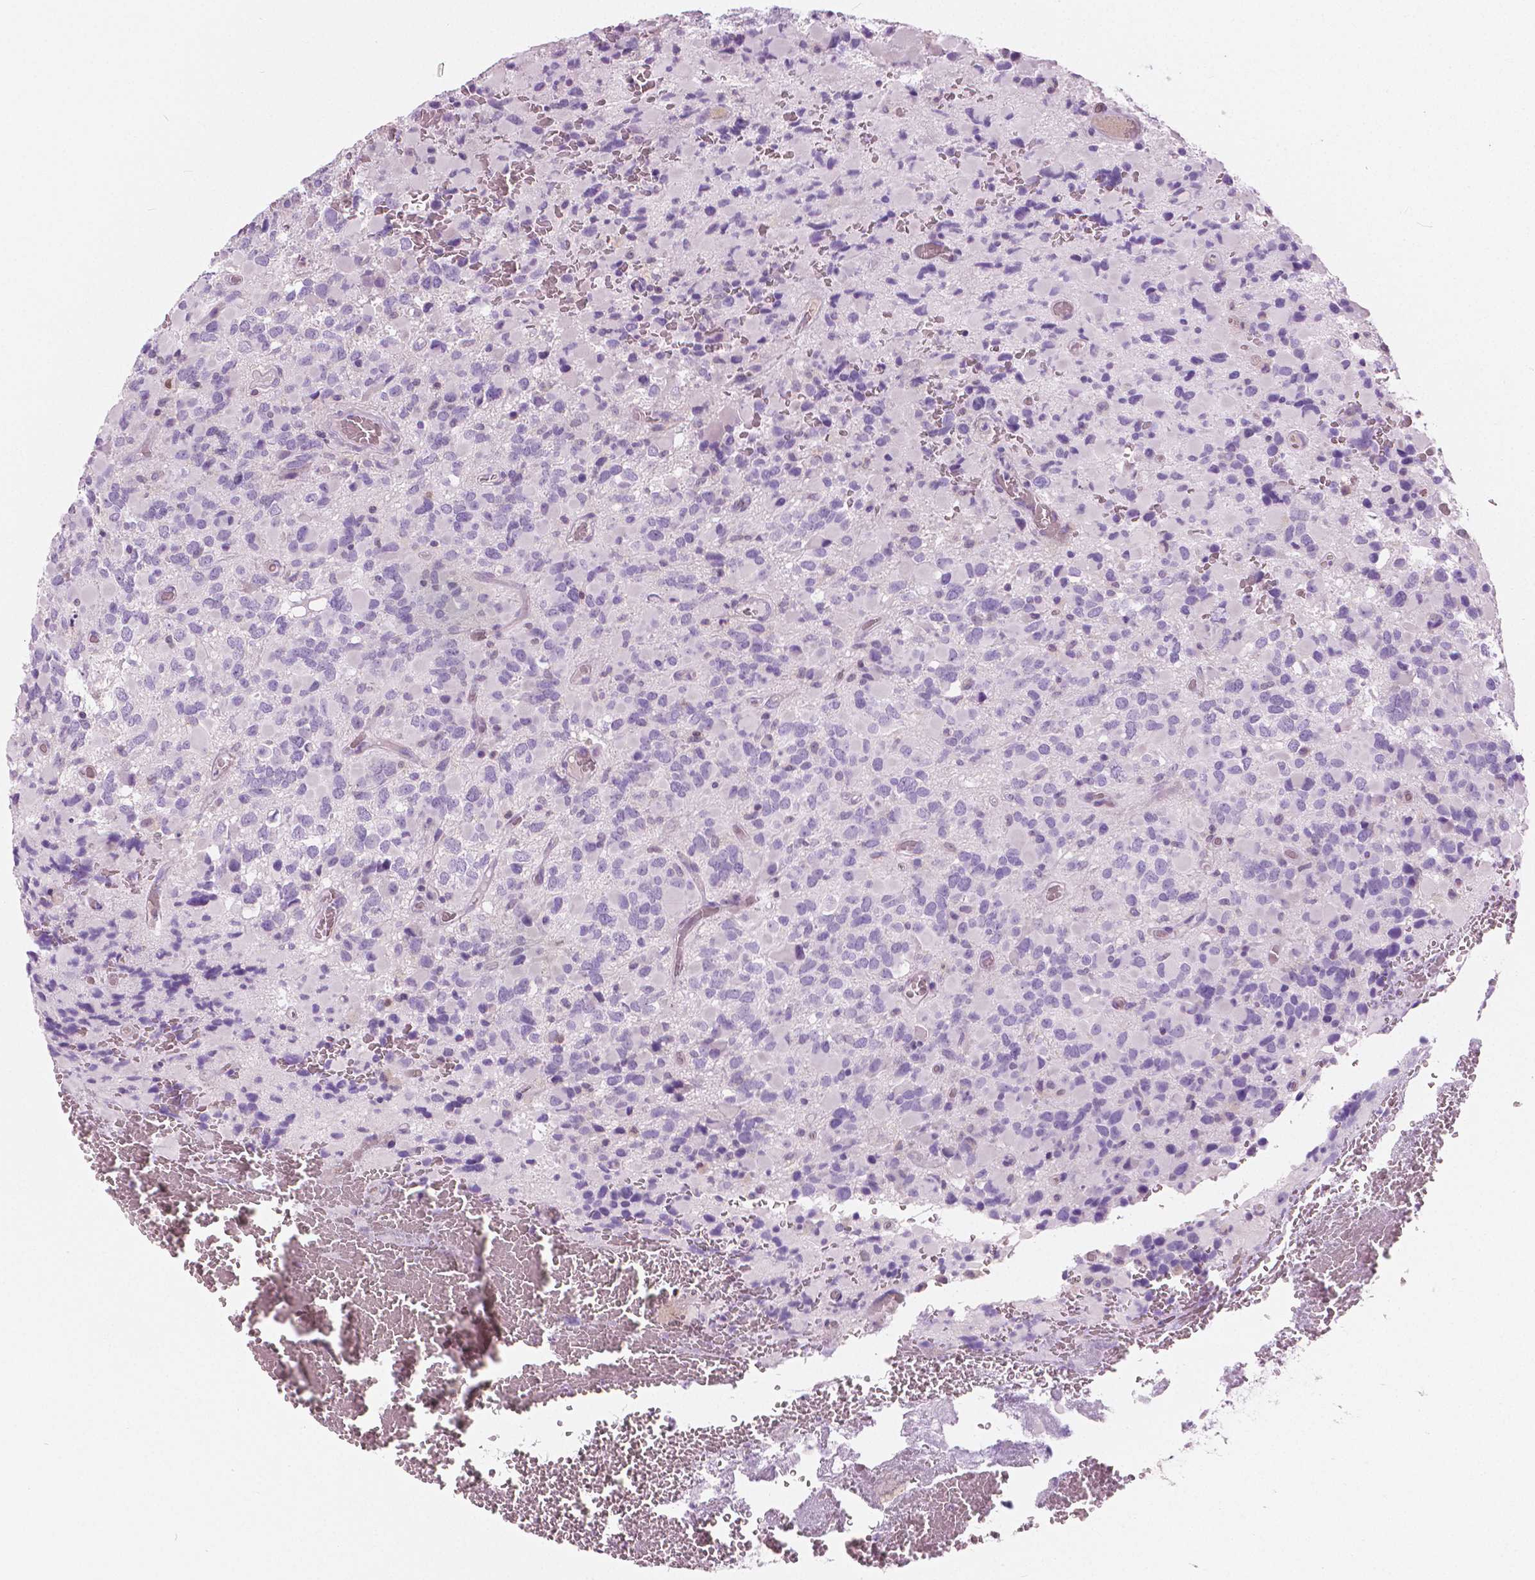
{"staining": {"intensity": "negative", "quantity": "none", "location": "none"}, "tissue": "glioma", "cell_type": "Tumor cells", "image_type": "cancer", "snomed": [{"axis": "morphology", "description": "Glioma, malignant, High grade"}, {"axis": "topography", "description": "Brain"}], "caption": "Protein analysis of malignant high-grade glioma displays no significant staining in tumor cells.", "gene": "GALM", "patient": {"sex": "female", "age": 40}}